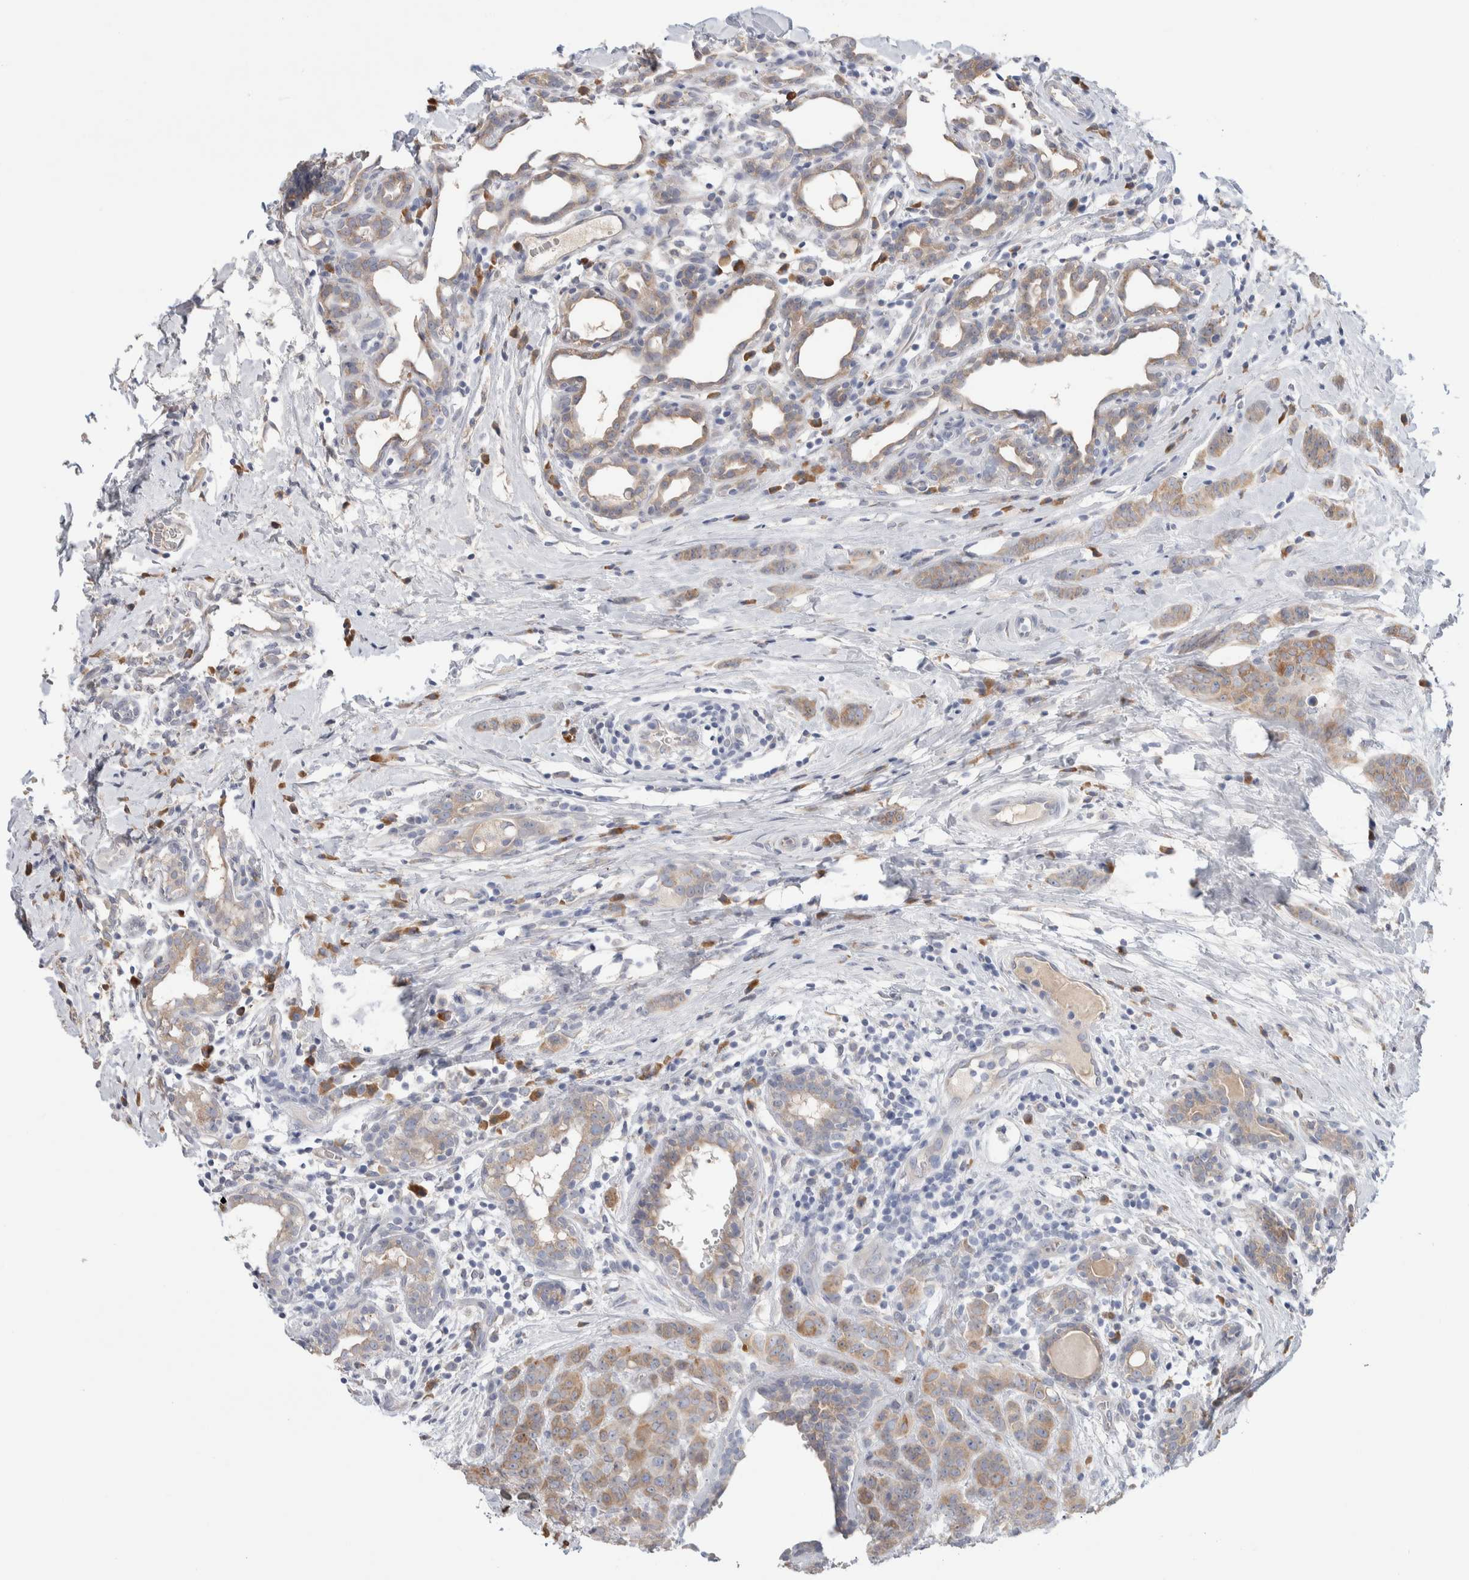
{"staining": {"intensity": "weak", "quantity": ">75%", "location": "cytoplasmic/membranous"}, "tissue": "breast cancer", "cell_type": "Tumor cells", "image_type": "cancer", "snomed": [{"axis": "morphology", "description": "Normal tissue, NOS"}, {"axis": "morphology", "description": "Duct carcinoma"}, {"axis": "topography", "description": "Breast"}], "caption": "Protein analysis of breast cancer (intraductal carcinoma) tissue exhibits weak cytoplasmic/membranous positivity in about >75% of tumor cells.", "gene": "RUSF1", "patient": {"sex": "female", "age": 40}}